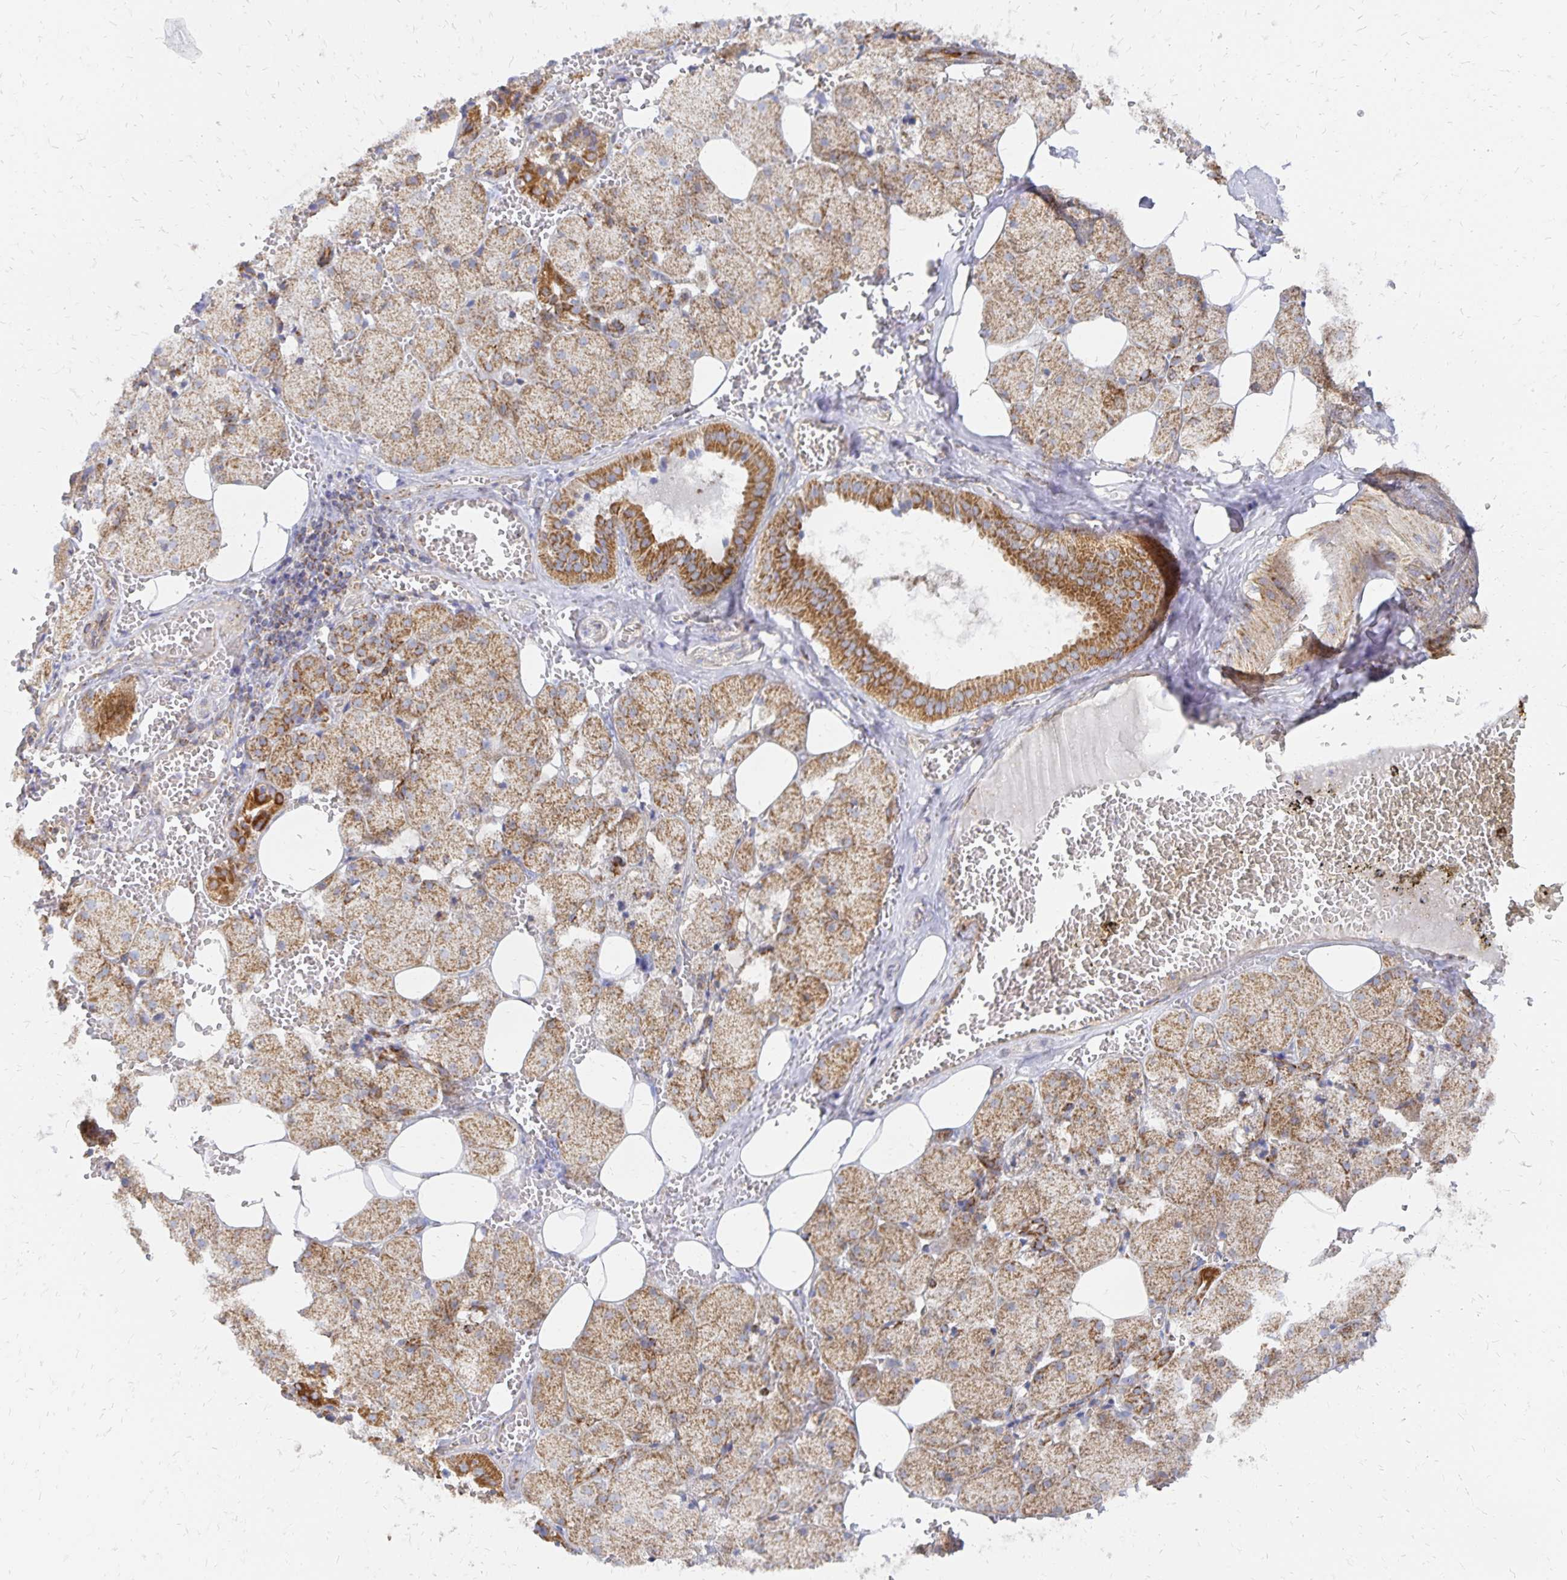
{"staining": {"intensity": "strong", "quantity": ">75%", "location": "cytoplasmic/membranous"}, "tissue": "salivary gland", "cell_type": "Glandular cells", "image_type": "normal", "snomed": [{"axis": "morphology", "description": "Normal tissue, NOS"}, {"axis": "topography", "description": "Salivary gland"}, {"axis": "topography", "description": "Peripheral nerve tissue"}], "caption": "Protein expression analysis of unremarkable human salivary gland reveals strong cytoplasmic/membranous expression in about >75% of glandular cells. Using DAB (brown) and hematoxylin (blue) stains, captured at high magnification using brightfield microscopy.", "gene": "STOML2", "patient": {"sex": "male", "age": 38}}